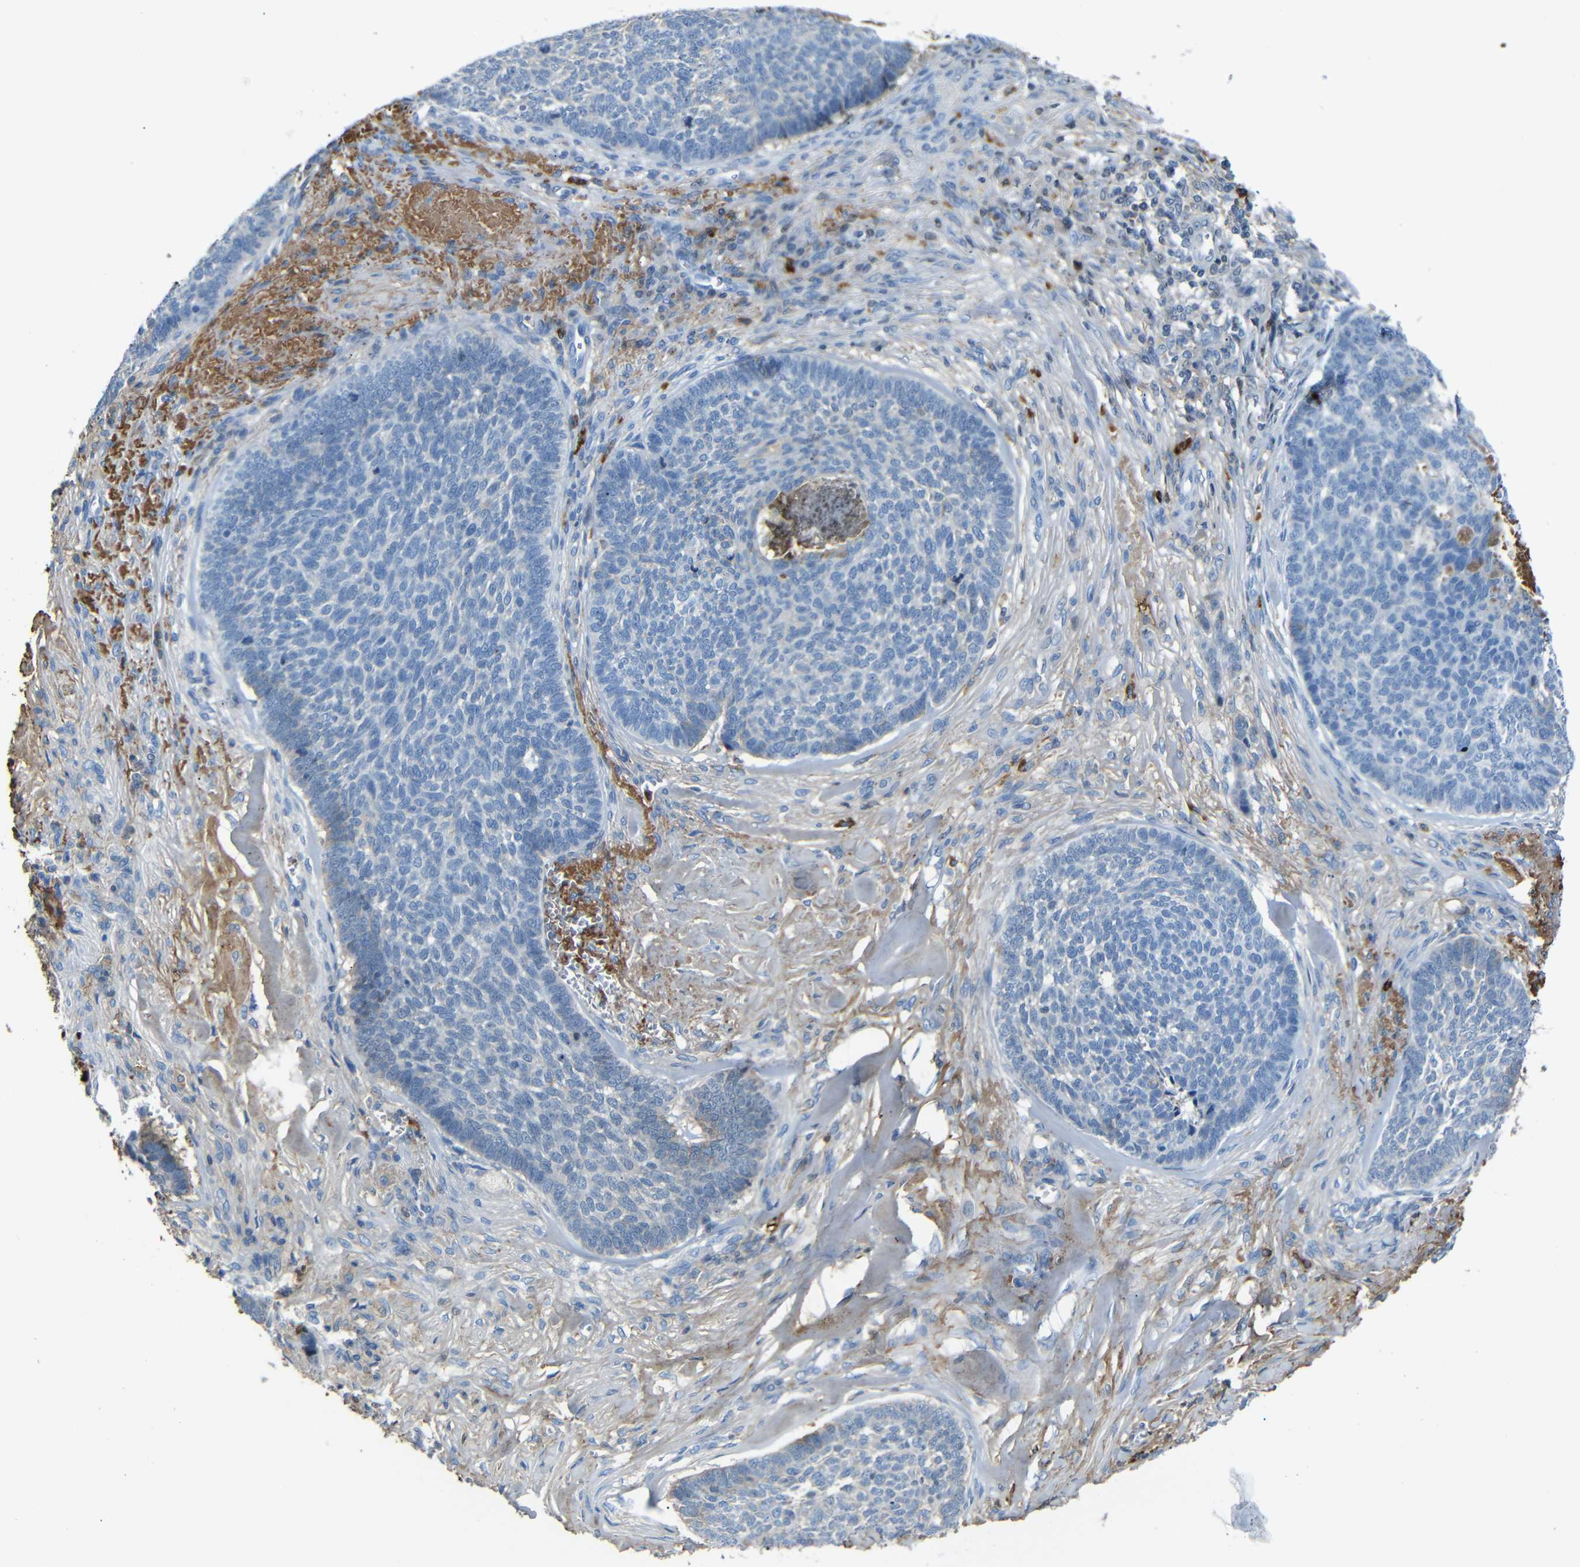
{"staining": {"intensity": "negative", "quantity": "none", "location": "none"}, "tissue": "skin cancer", "cell_type": "Tumor cells", "image_type": "cancer", "snomed": [{"axis": "morphology", "description": "Basal cell carcinoma"}, {"axis": "topography", "description": "Skin"}], "caption": "The micrograph exhibits no significant positivity in tumor cells of skin cancer (basal cell carcinoma).", "gene": "SERPINA1", "patient": {"sex": "male", "age": 84}}